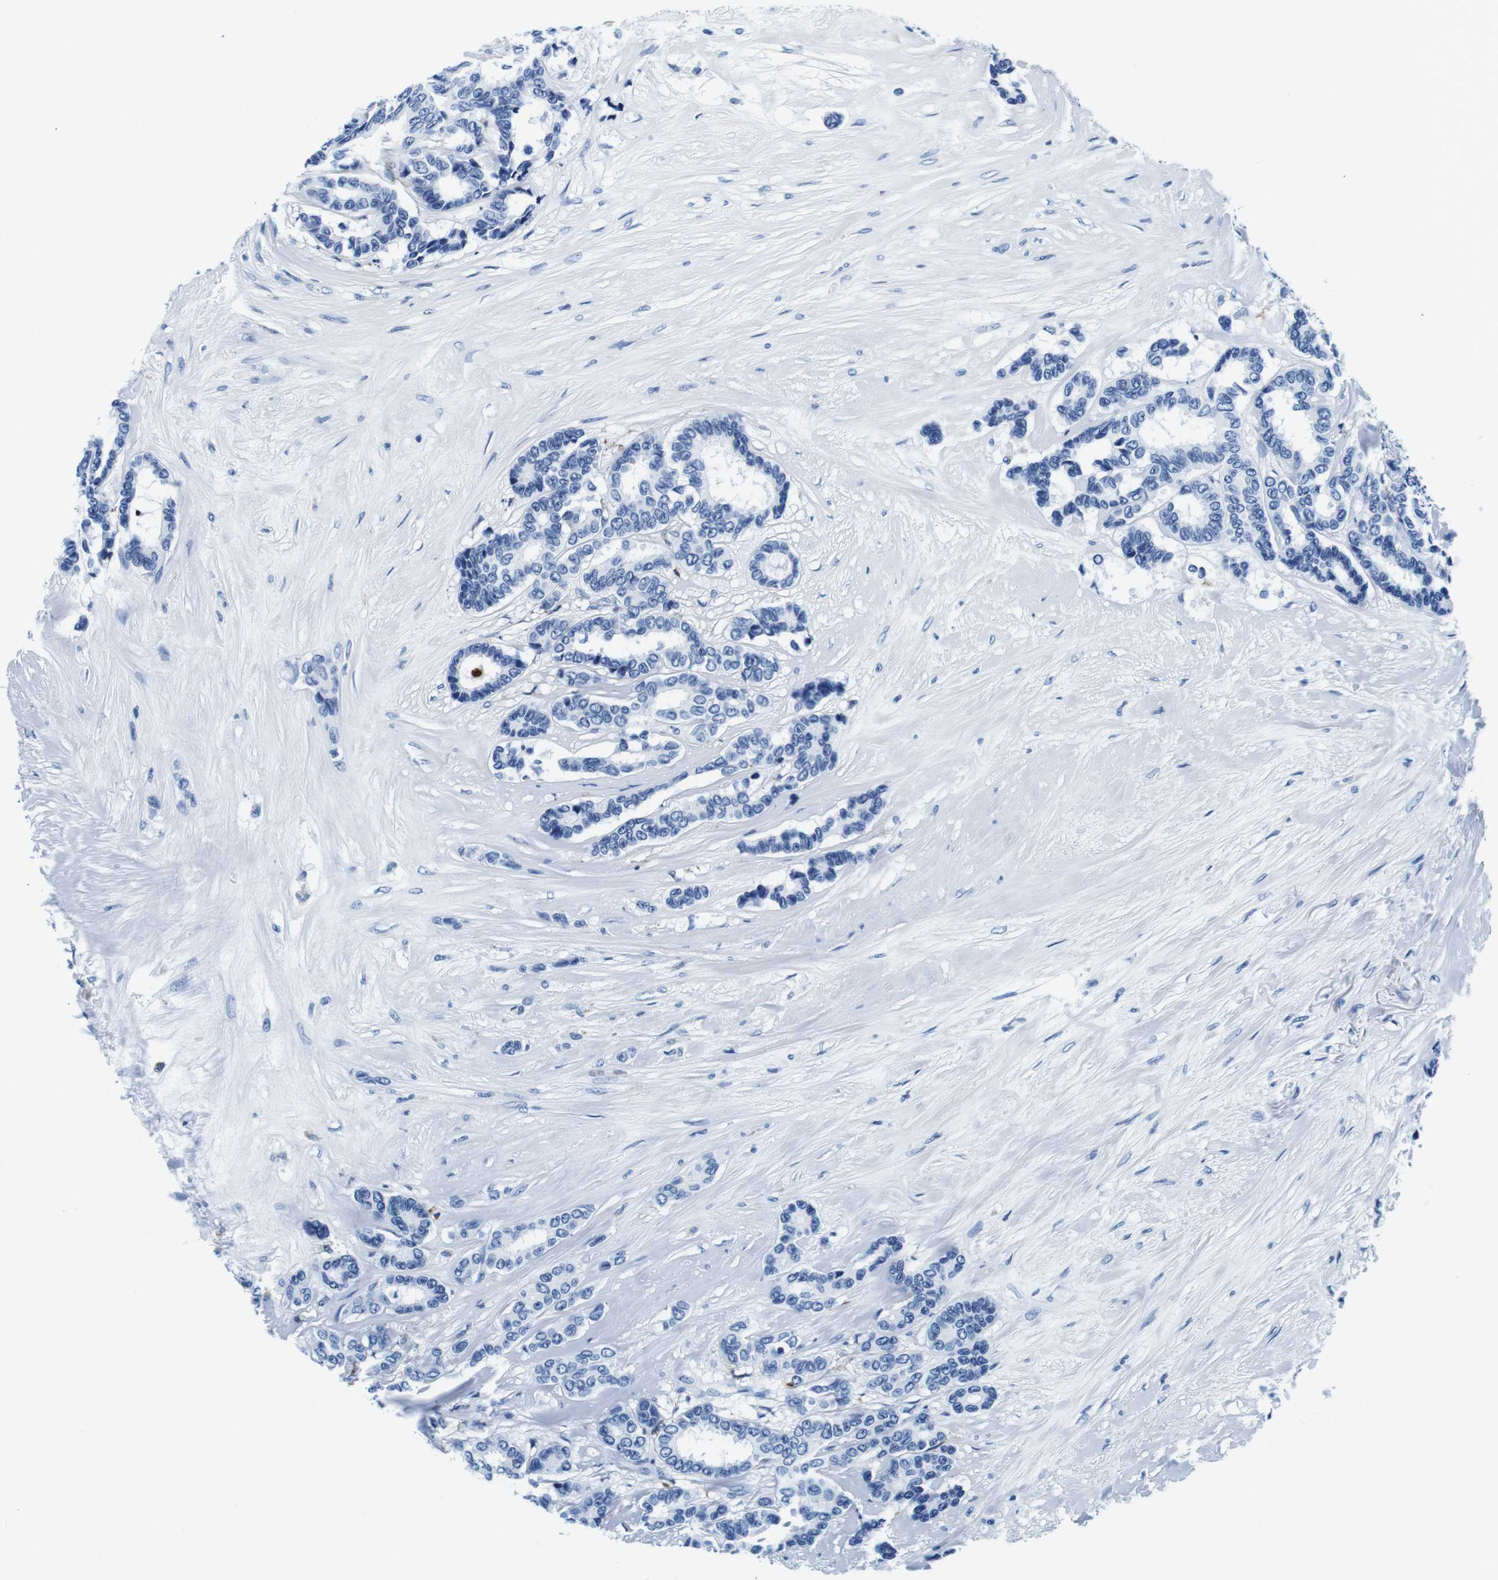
{"staining": {"intensity": "negative", "quantity": "none", "location": "none"}, "tissue": "breast cancer", "cell_type": "Tumor cells", "image_type": "cancer", "snomed": [{"axis": "morphology", "description": "Duct carcinoma"}, {"axis": "topography", "description": "Breast"}], "caption": "Tumor cells show no significant protein positivity in breast invasive ductal carcinoma. The staining is performed using DAB (3,3'-diaminobenzidine) brown chromogen with nuclei counter-stained in using hematoxylin.", "gene": "HLA-DRB1", "patient": {"sex": "female", "age": 87}}